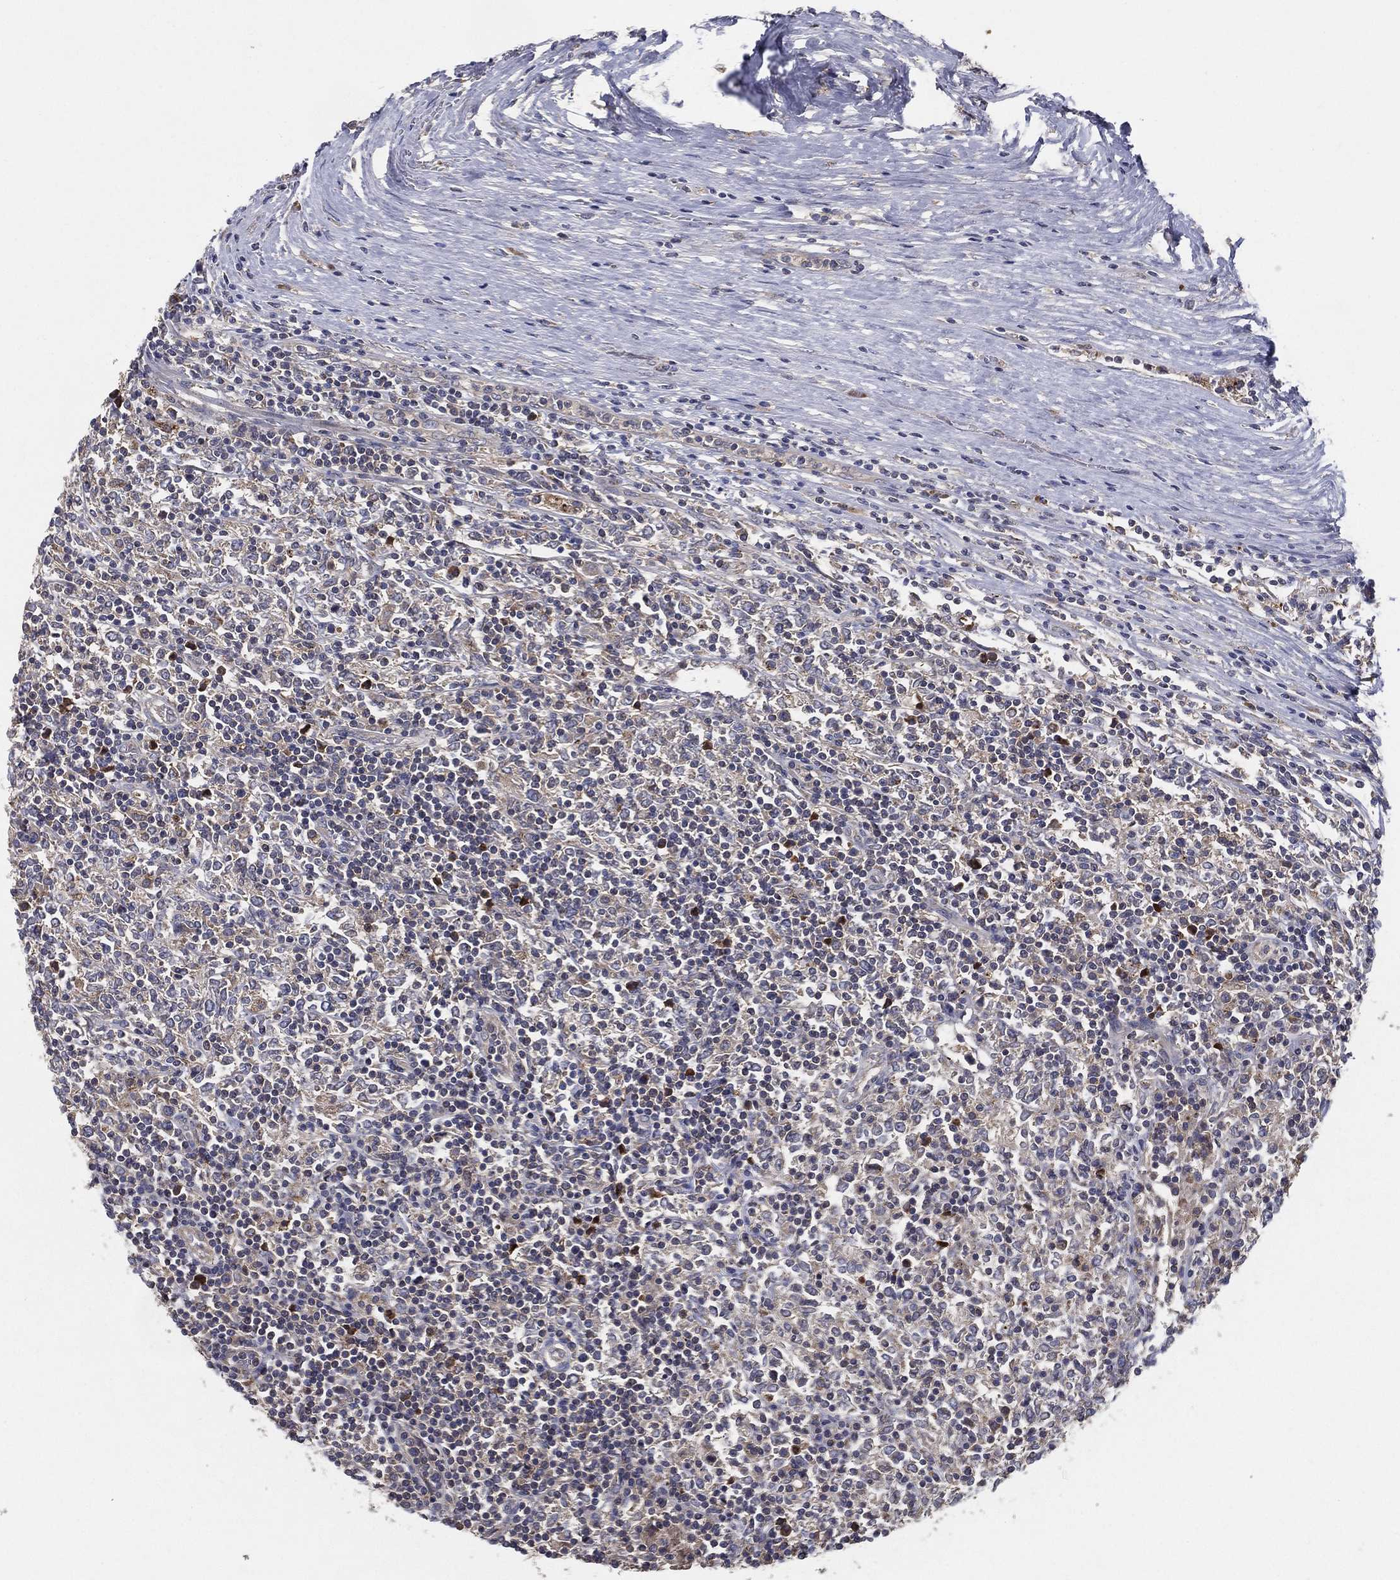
{"staining": {"intensity": "negative", "quantity": "none", "location": "none"}, "tissue": "lymphoma", "cell_type": "Tumor cells", "image_type": "cancer", "snomed": [{"axis": "morphology", "description": "Malignant lymphoma, non-Hodgkin's type, High grade"}, {"axis": "topography", "description": "Lymph node"}], "caption": "High magnification brightfield microscopy of lymphoma stained with DAB (brown) and counterstained with hematoxylin (blue): tumor cells show no significant positivity.", "gene": "MT-ND1", "patient": {"sex": "female", "age": 84}}